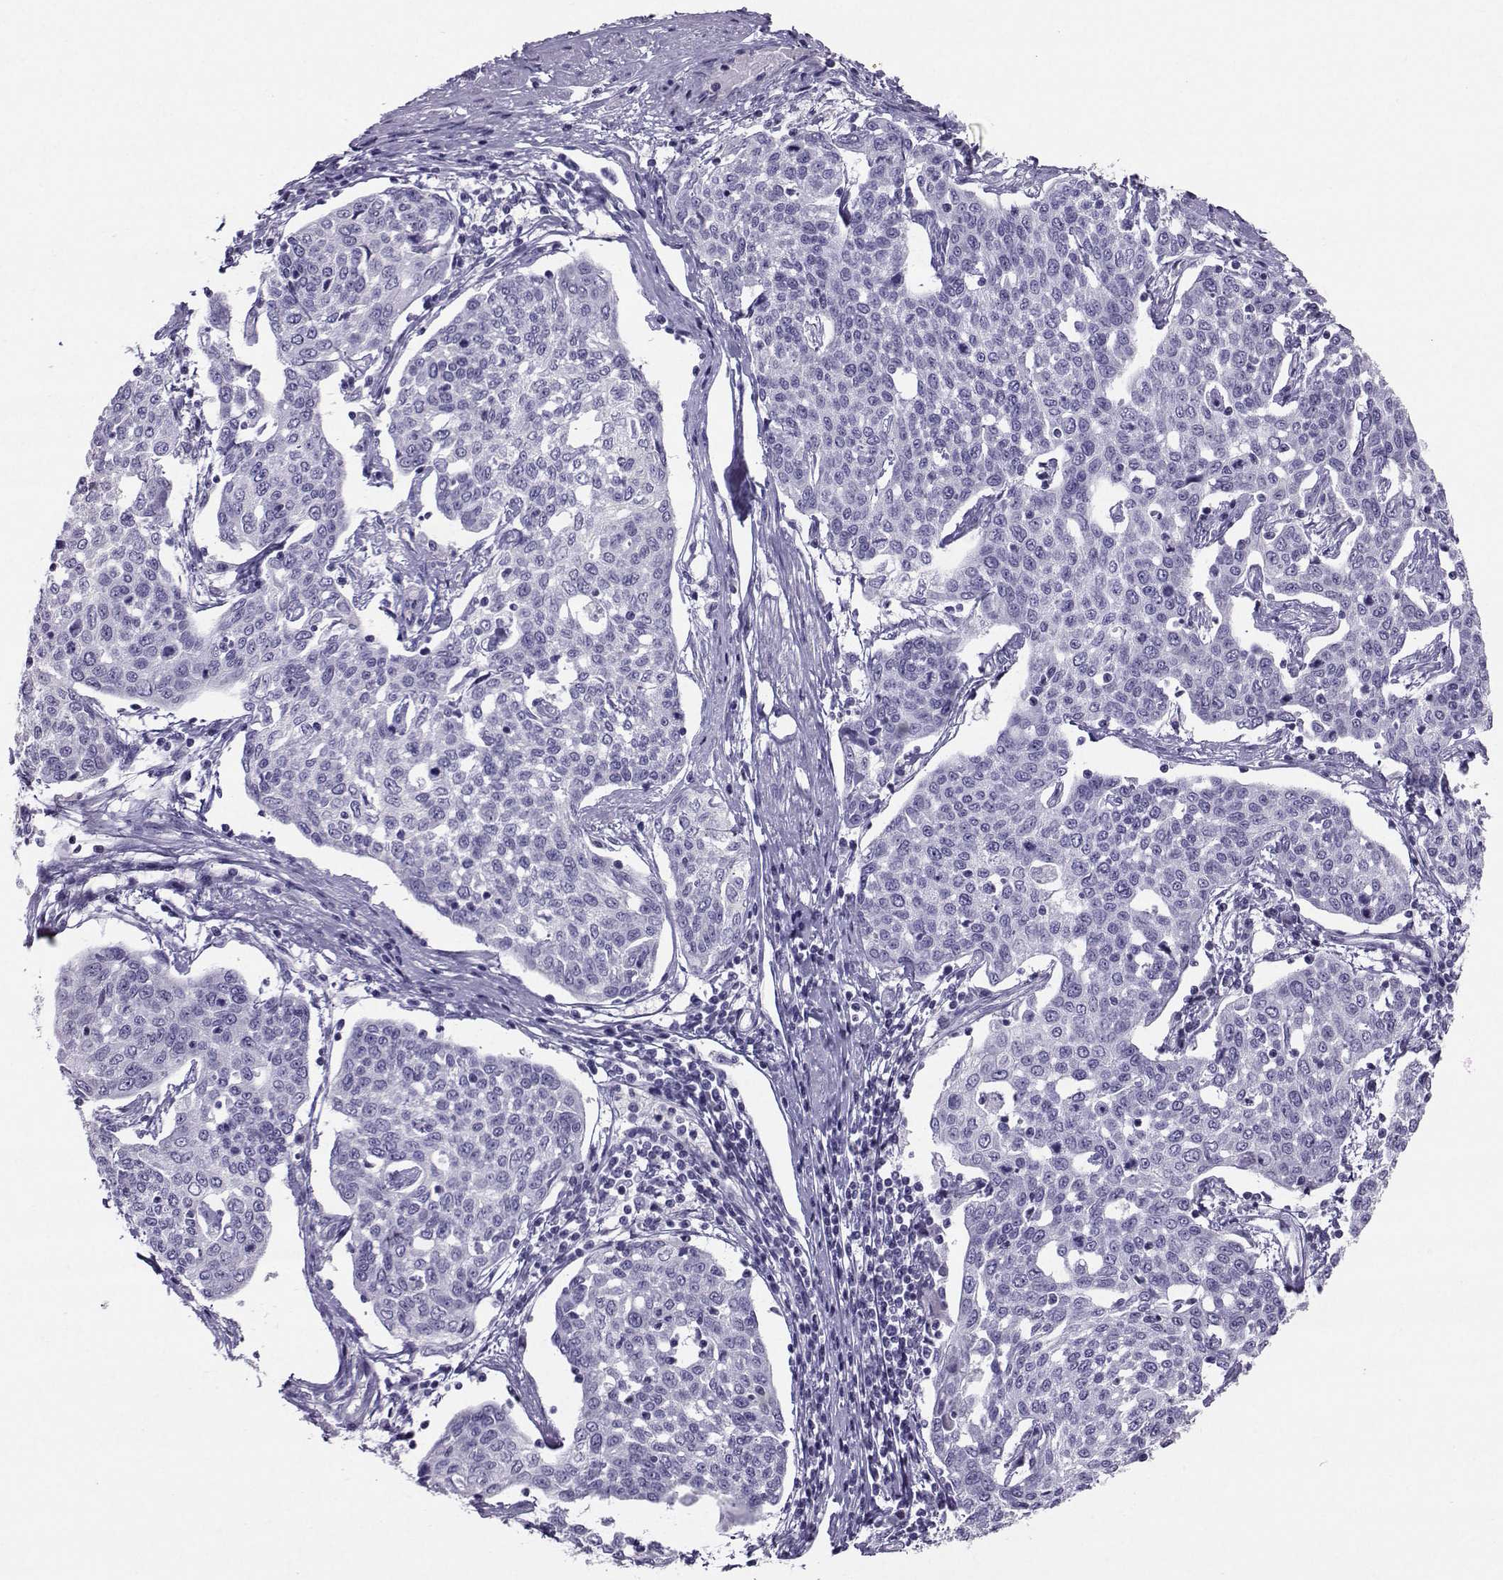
{"staining": {"intensity": "negative", "quantity": "none", "location": "none"}, "tissue": "cervical cancer", "cell_type": "Tumor cells", "image_type": "cancer", "snomed": [{"axis": "morphology", "description": "Squamous cell carcinoma, NOS"}, {"axis": "topography", "description": "Cervix"}], "caption": "The micrograph reveals no staining of tumor cells in squamous cell carcinoma (cervical). (DAB (3,3'-diaminobenzidine) immunohistochemistry with hematoxylin counter stain).", "gene": "PGK1", "patient": {"sex": "female", "age": 34}}